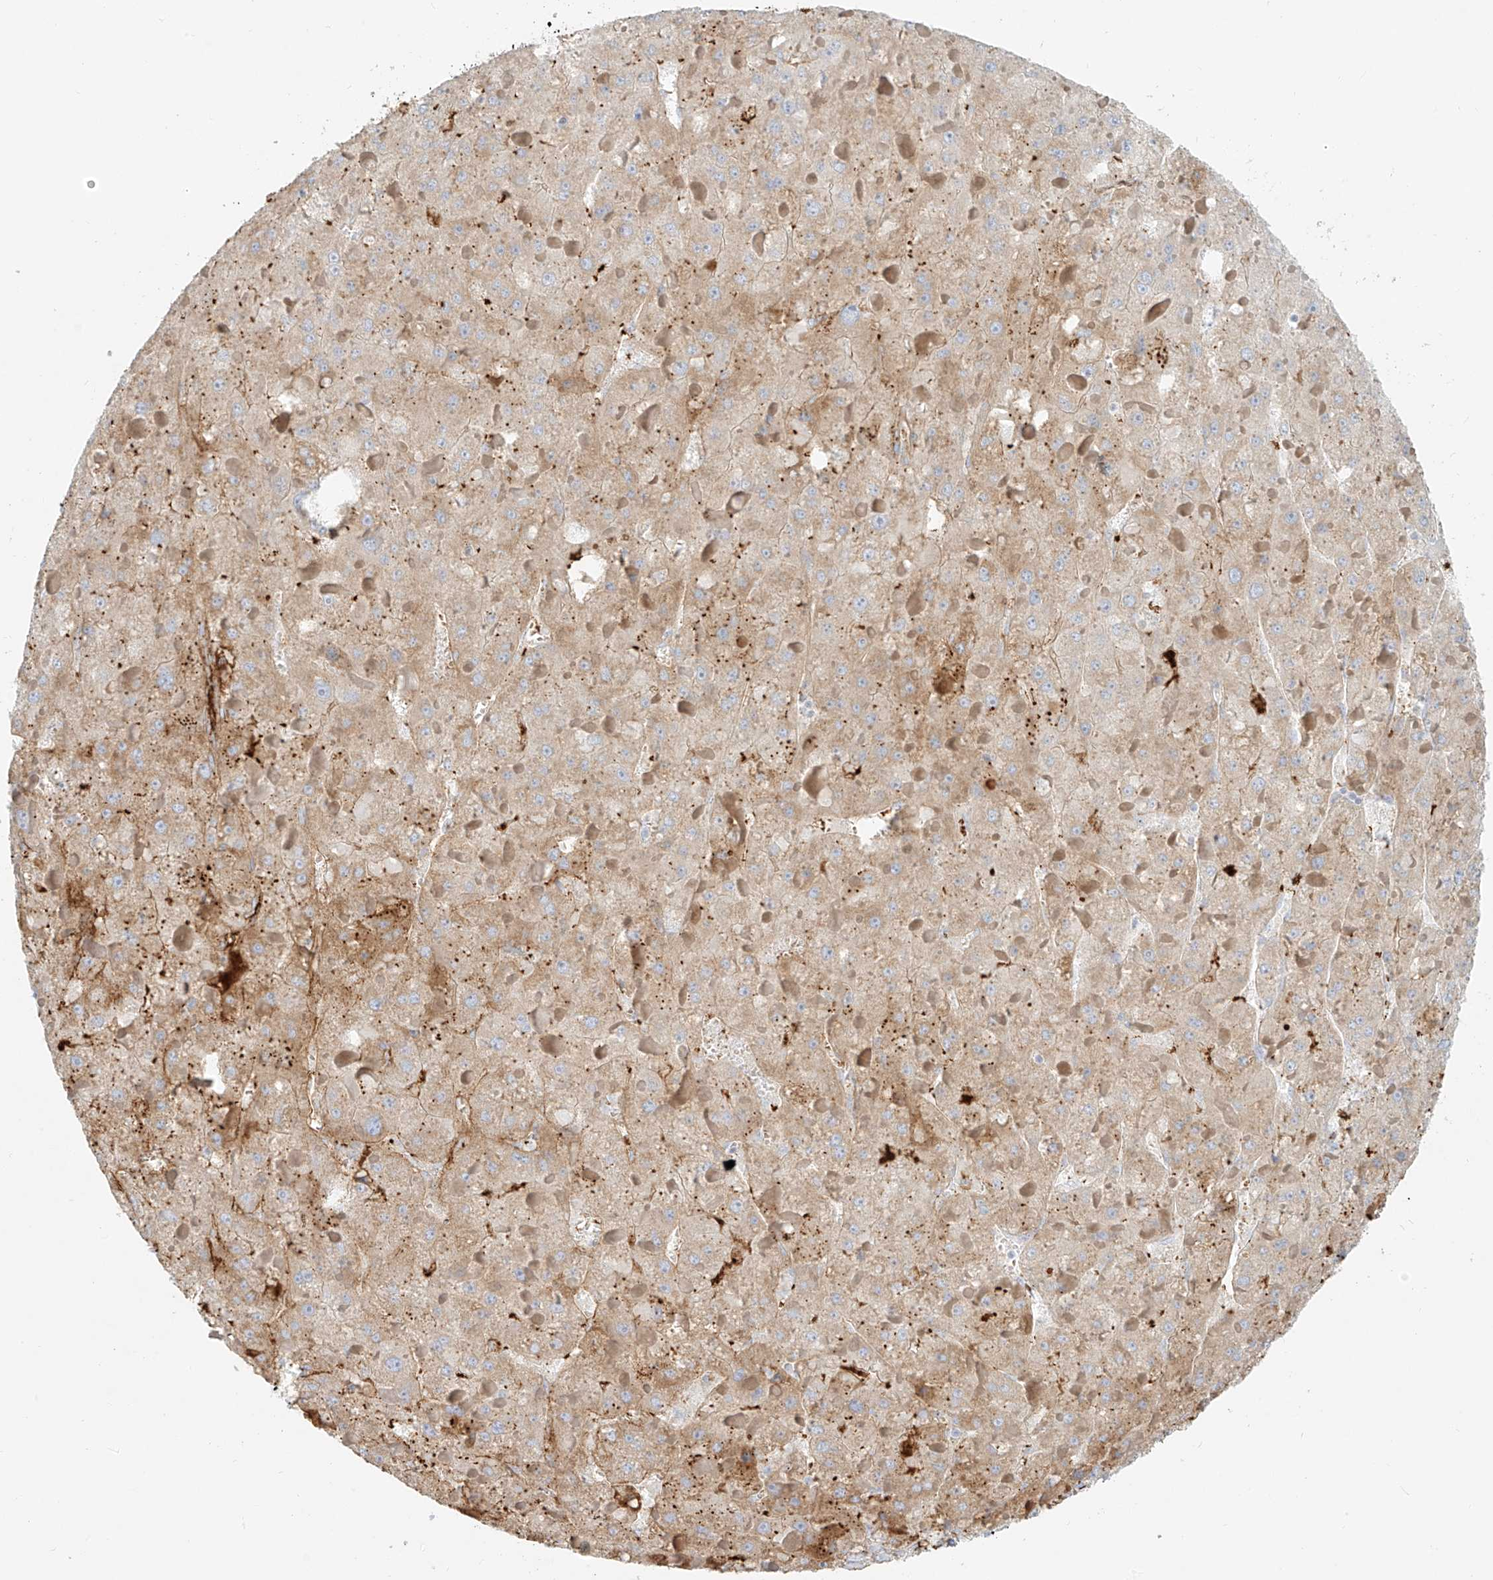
{"staining": {"intensity": "moderate", "quantity": "<25%", "location": "cytoplasmic/membranous"}, "tissue": "liver cancer", "cell_type": "Tumor cells", "image_type": "cancer", "snomed": [{"axis": "morphology", "description": "Carcinoma, Hepatocellular, NOS"}, {"axis": "topography", "description": "Liver"}], "caption": "DAB immunohistochemical staining of human liver hepatocellular carcinoma reveals moderate cytoplasmic/membranous protein positivity in approximately <25% of tumor cells.", "gene": "OCSTAMP", "patient": {"sex": "female", "age": 73}}